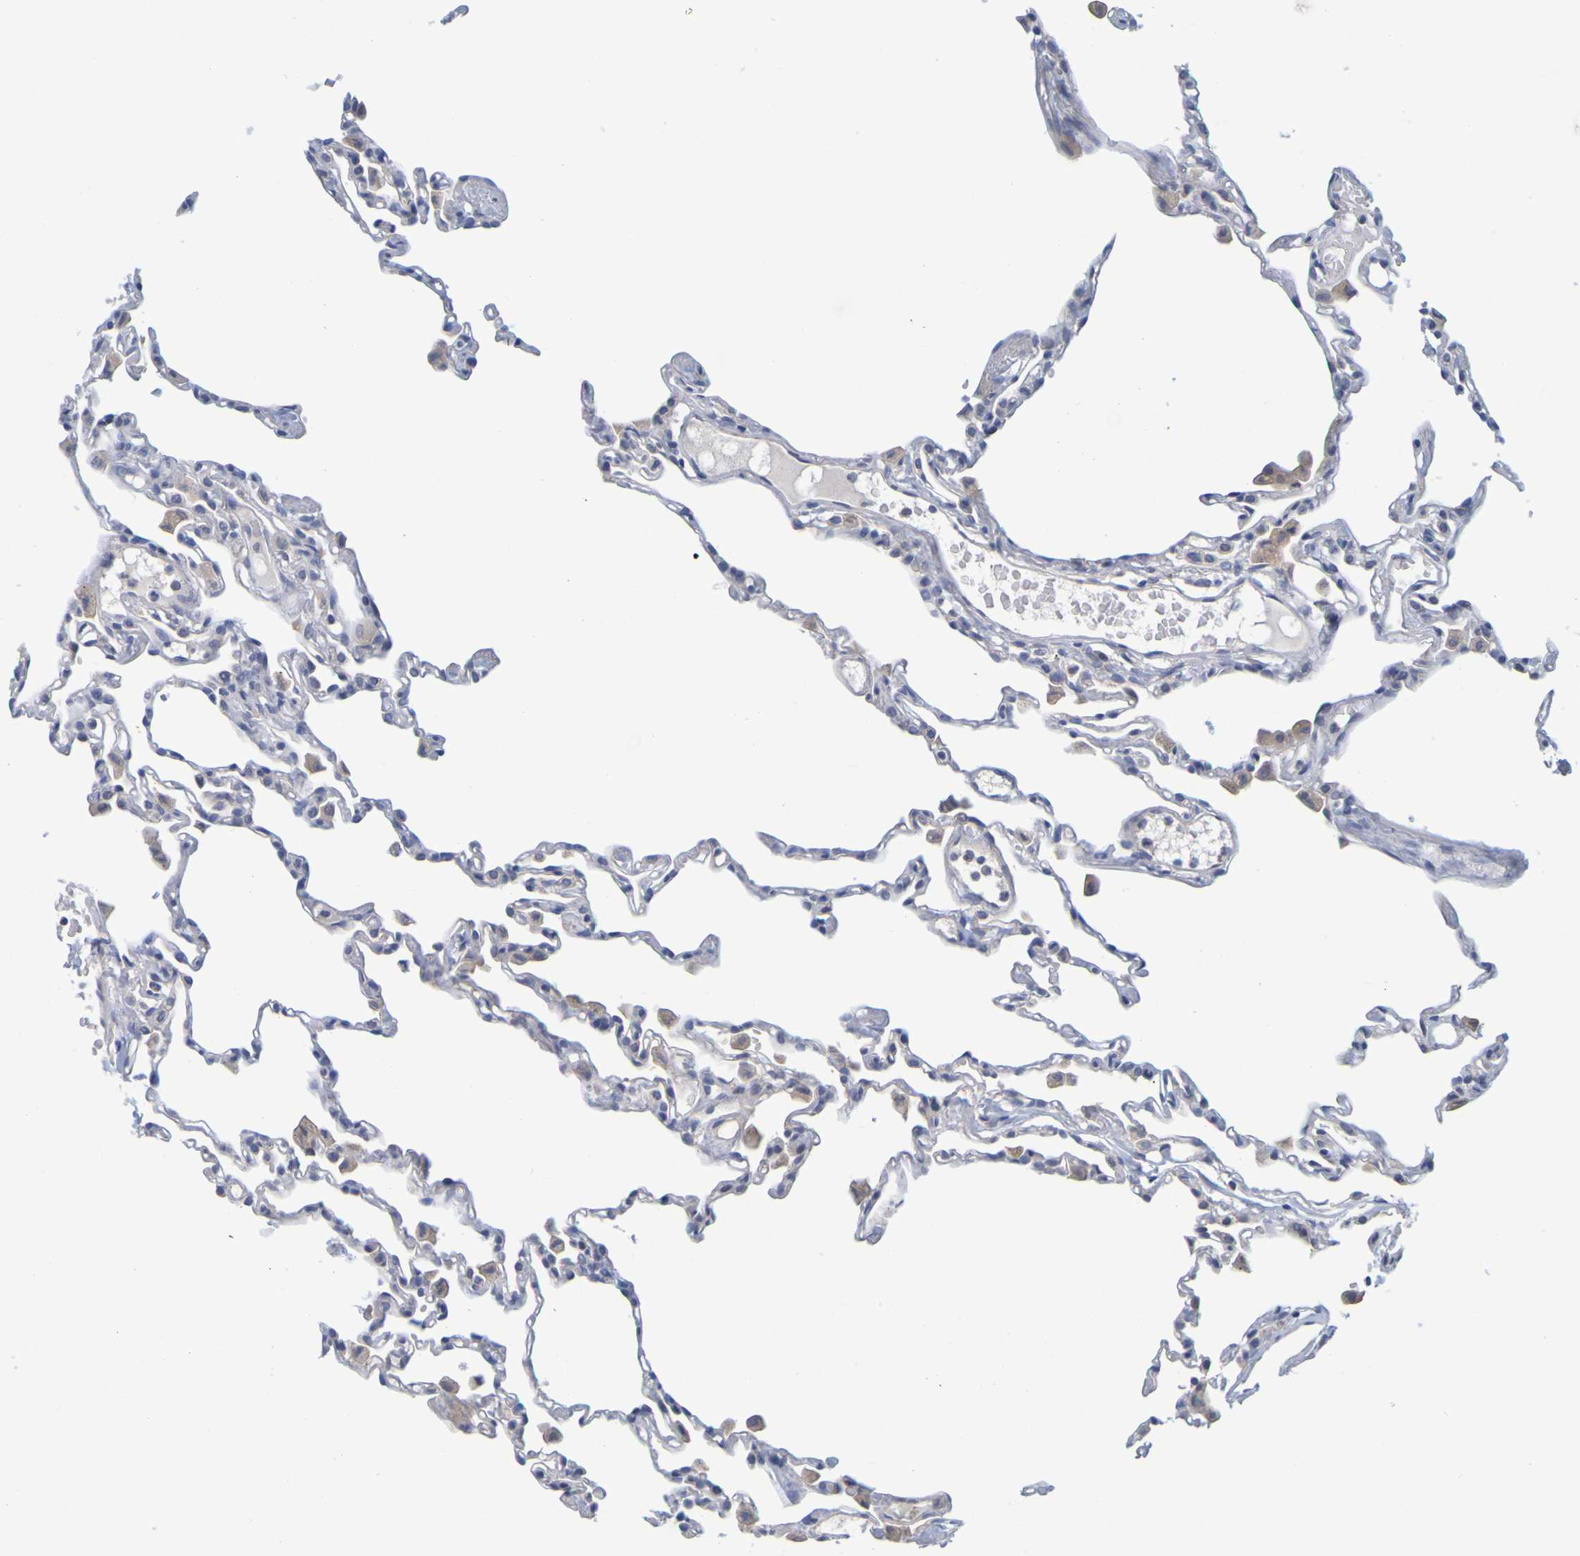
{"staining": {"intensity": "negative", "quantity": "none", "location": "none"}, "tissue": "lung", "cell_type": "Alveolar cells", "image_type": "normal", "snomed": [{"axis": "morphology", "description": "Normal tissue, NOS"}, {"axis": "topography", "description": "Lung"}], "caption": "Immunohistochemical staining of benign lung exhibits no significant expression in alveolar cells.", "gene": "ENDOU", "patient": {"sex": "female", "age": 49}}